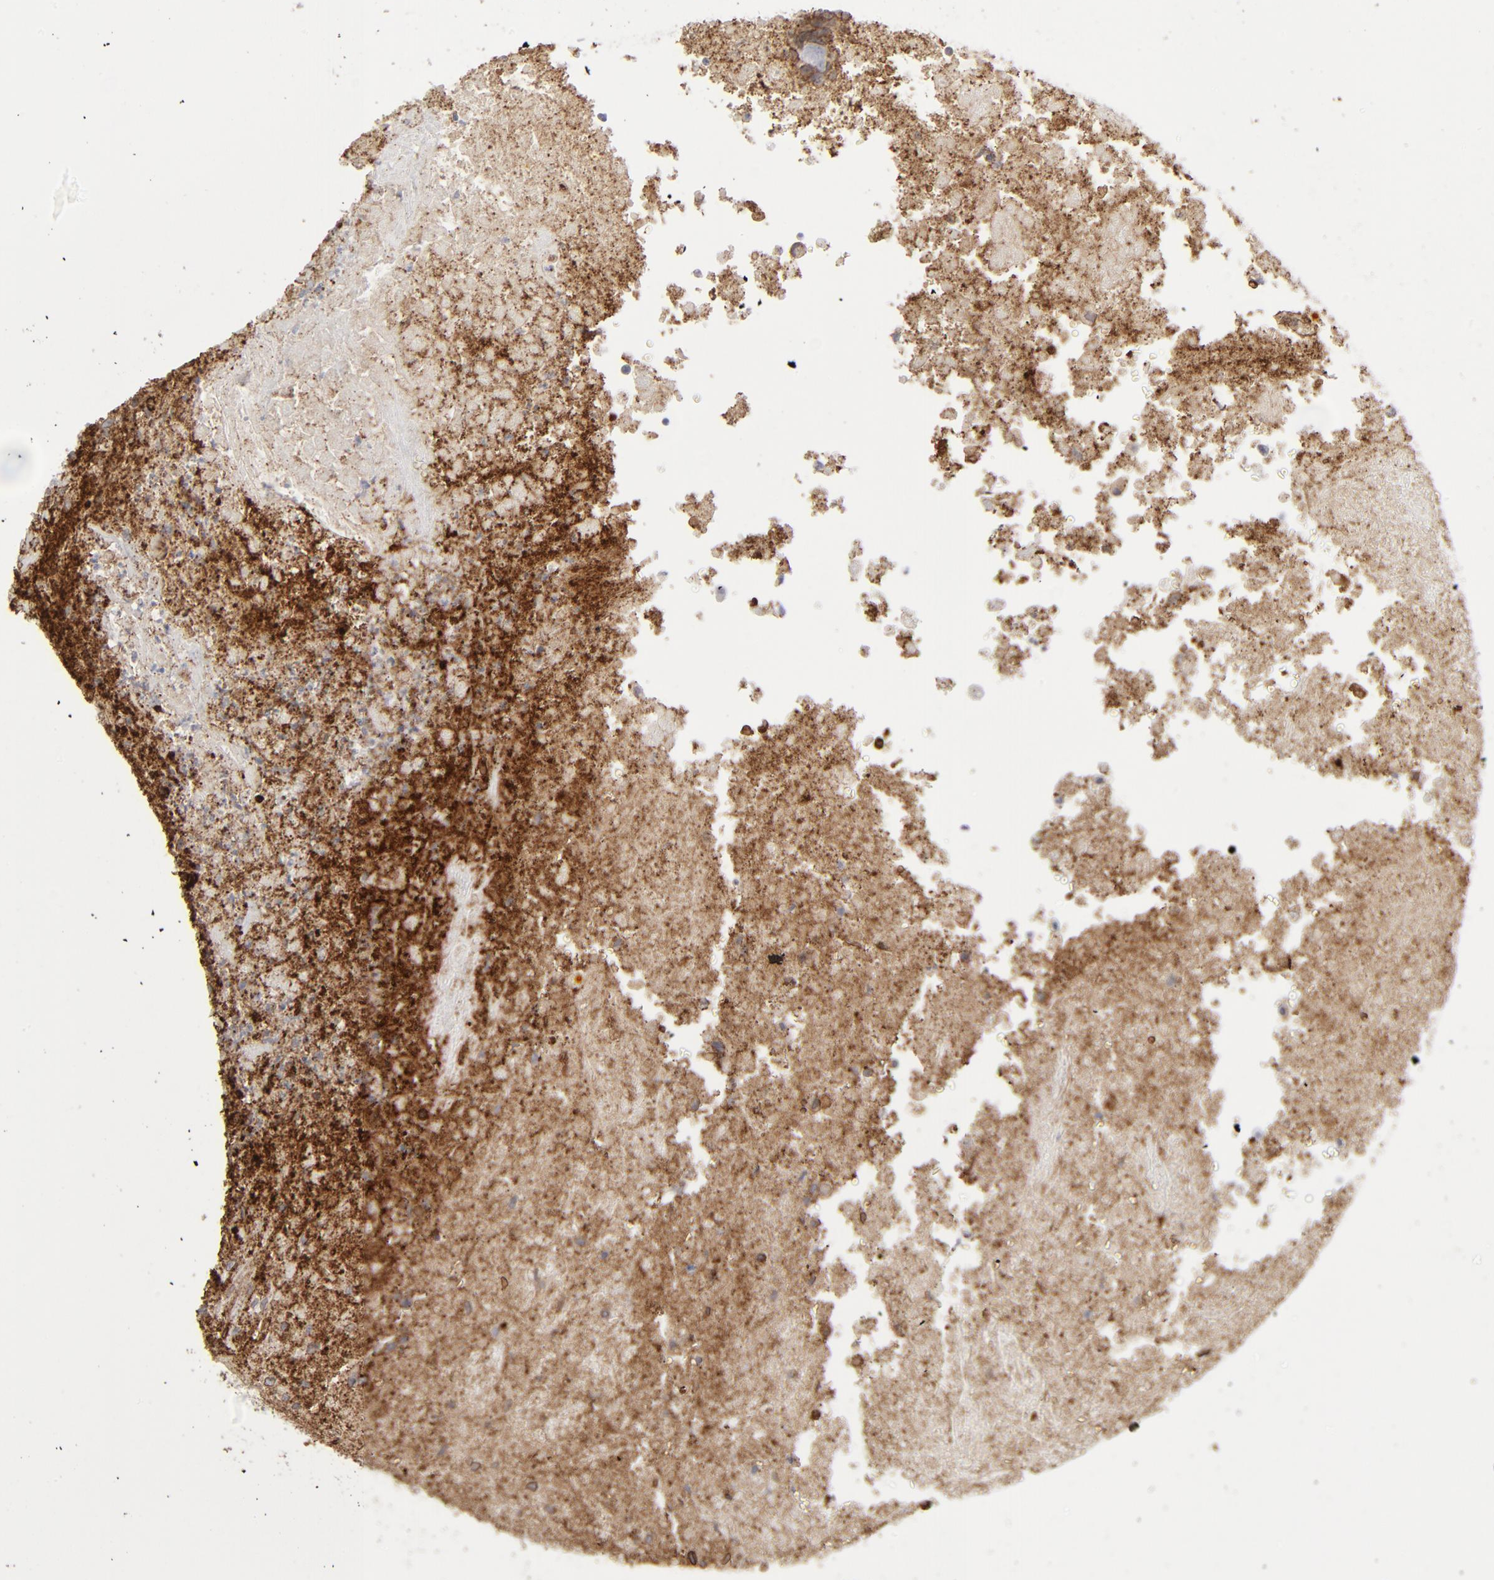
{"staining": {"intensity": "moderate", "quantity": "25%-75%", "location": "cytoplasmic/membranous"}, "tissue": "testis cancer", "cell_type": "Tumor cells", "image_type": "cancer", "snomed": [{"axis": "morphology", "description": "Necrosis, NOS"}, {"axis": "morphology", "description": "Carcinoma, Embryonal, NOS"}, {"axis": "topography", "description": "Testis"}], "caption": "Protein staining reveals moderate cytoplasmic/membranous positivity in approximately 25%-75% of tumor cells in embryonal carcinoma (testis).", "gene": "ANXA5", "patient": {"sex": "male", "age": 19}}